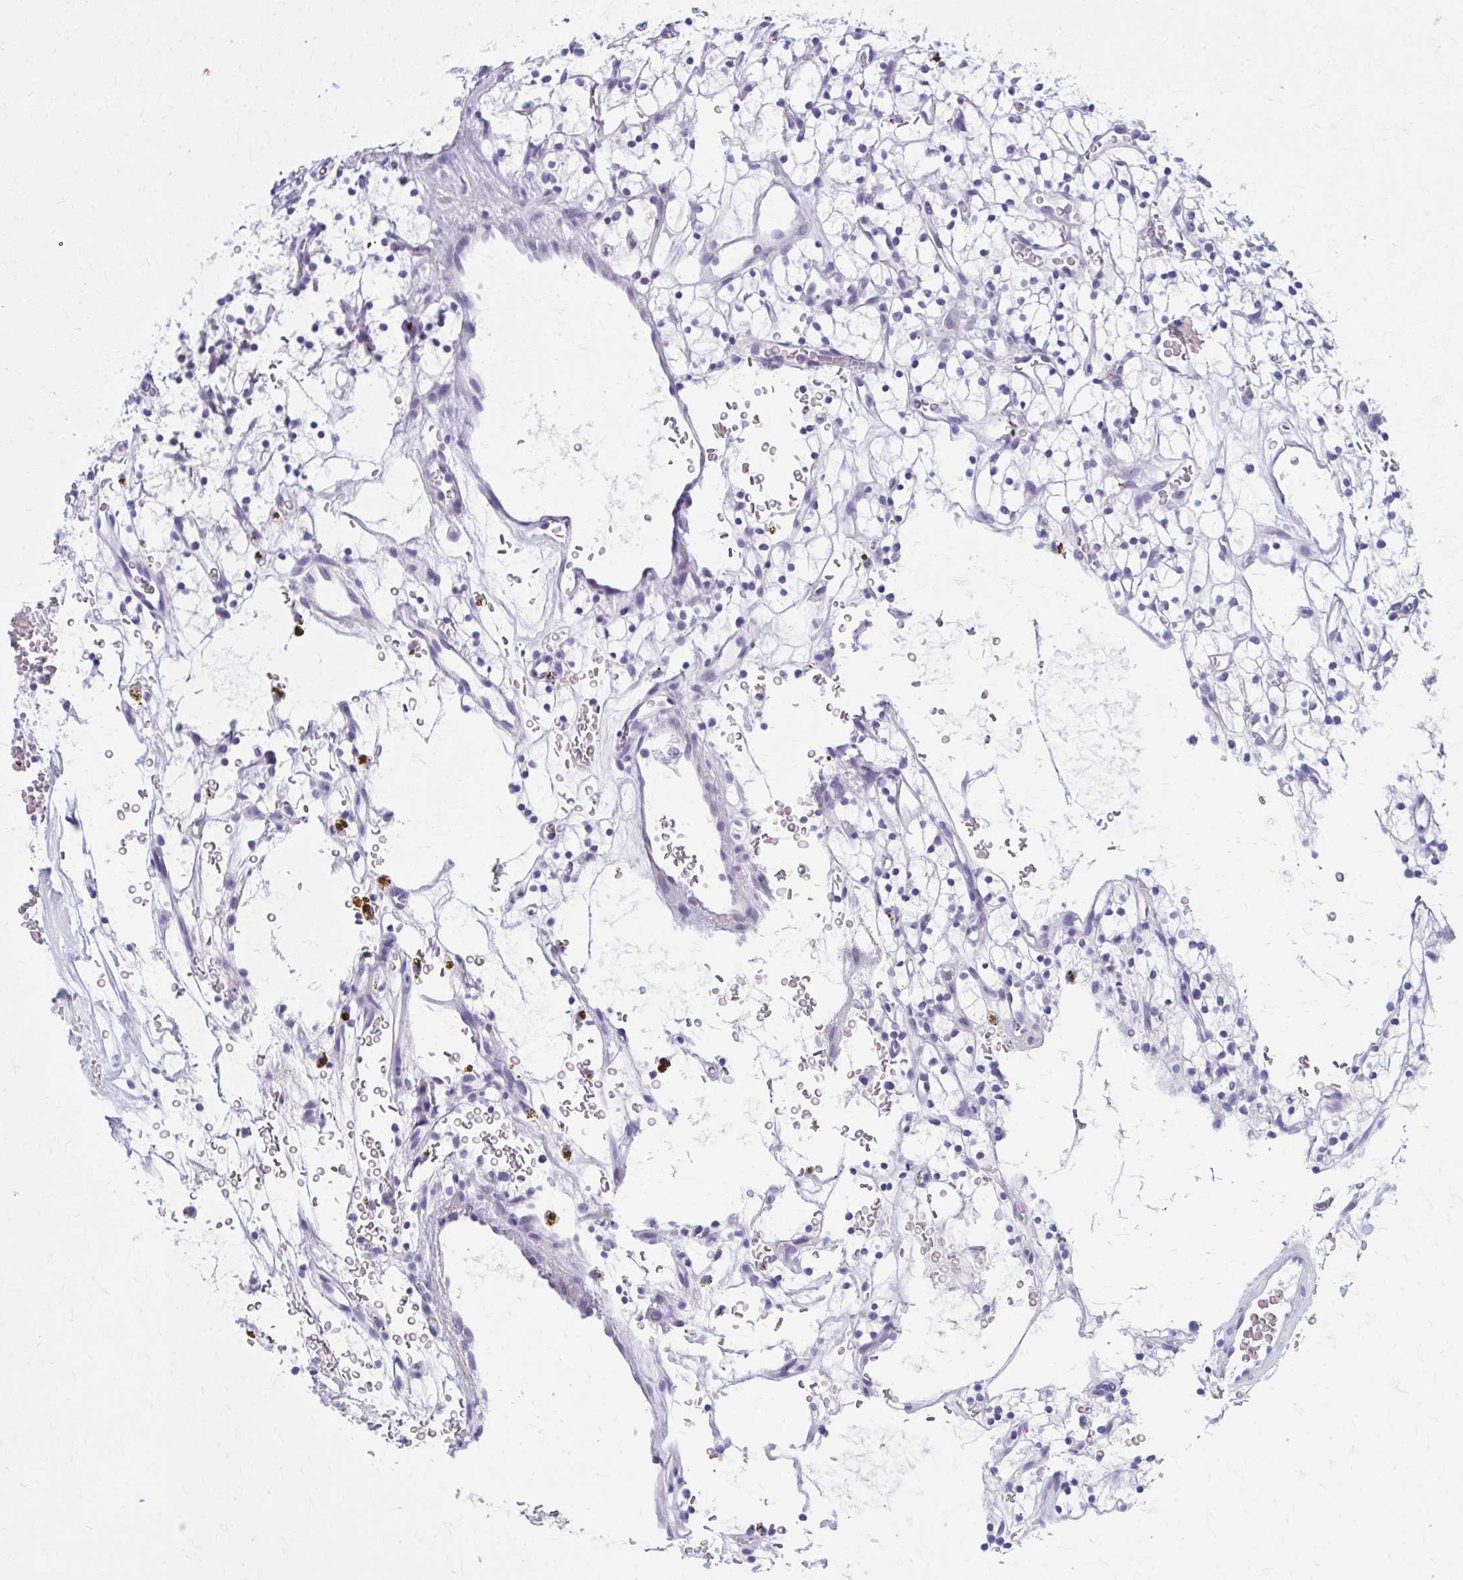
{"staining": {"intensity": "negative", "quantity": "none", "location": "none"}, "tissue": "renal cancer", "cell_type": "Tumor cells", "image_type": "cancer", "snomed": [{"axis": "morphology", "description": "Adenocarcinoma, NOS"}, {"axis": "topography", "description": "Kidney"}], "caption": "IHC of human renal cancer (adenocarcinoma) displays no positivity in tumor cells. (DAB IHC, high magnification).", "gene": "MPLKIP", "patient": {"sex": "female", "age": 64}}